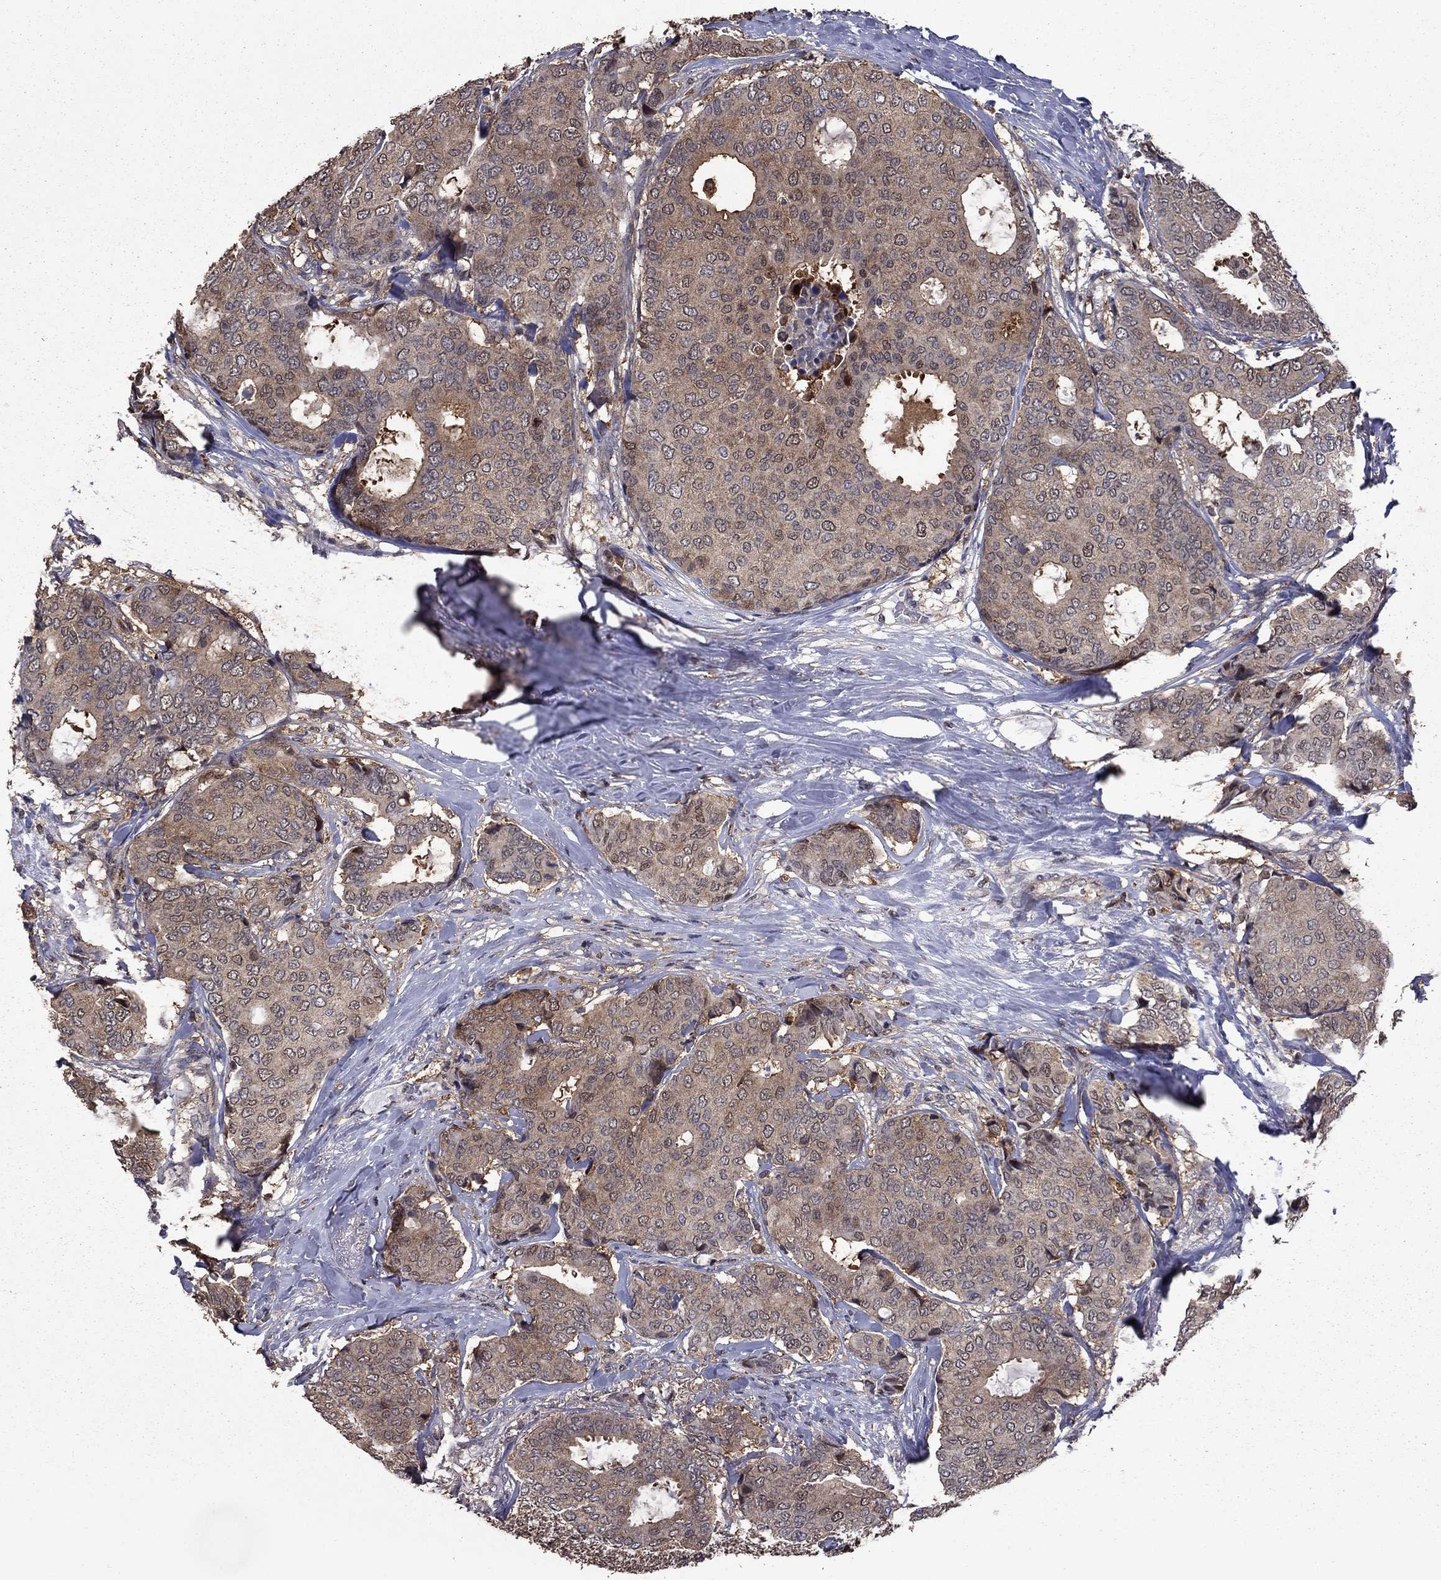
{"staining": {"intensity": "weak", "quantity": ">75%", "location": "cytoplasmic/membranous"}, "tissue": "breast cancer", "cell_type": "Tumor cells", "image_type": "cancer", "snomed": [{"axis": "morphology", "description": "Duct carcinoma"}, {"axis": "topography", "description": "Breast"}], "caption": "Immunohistochemical staining of human intraductal carcinoma (breast) exhibits weak cytoplasmic/membranous protein positivity in approximately >75% of tumor cells.", "gene": "APPBP2", "patient": {"sex": "female", "age": 75}}